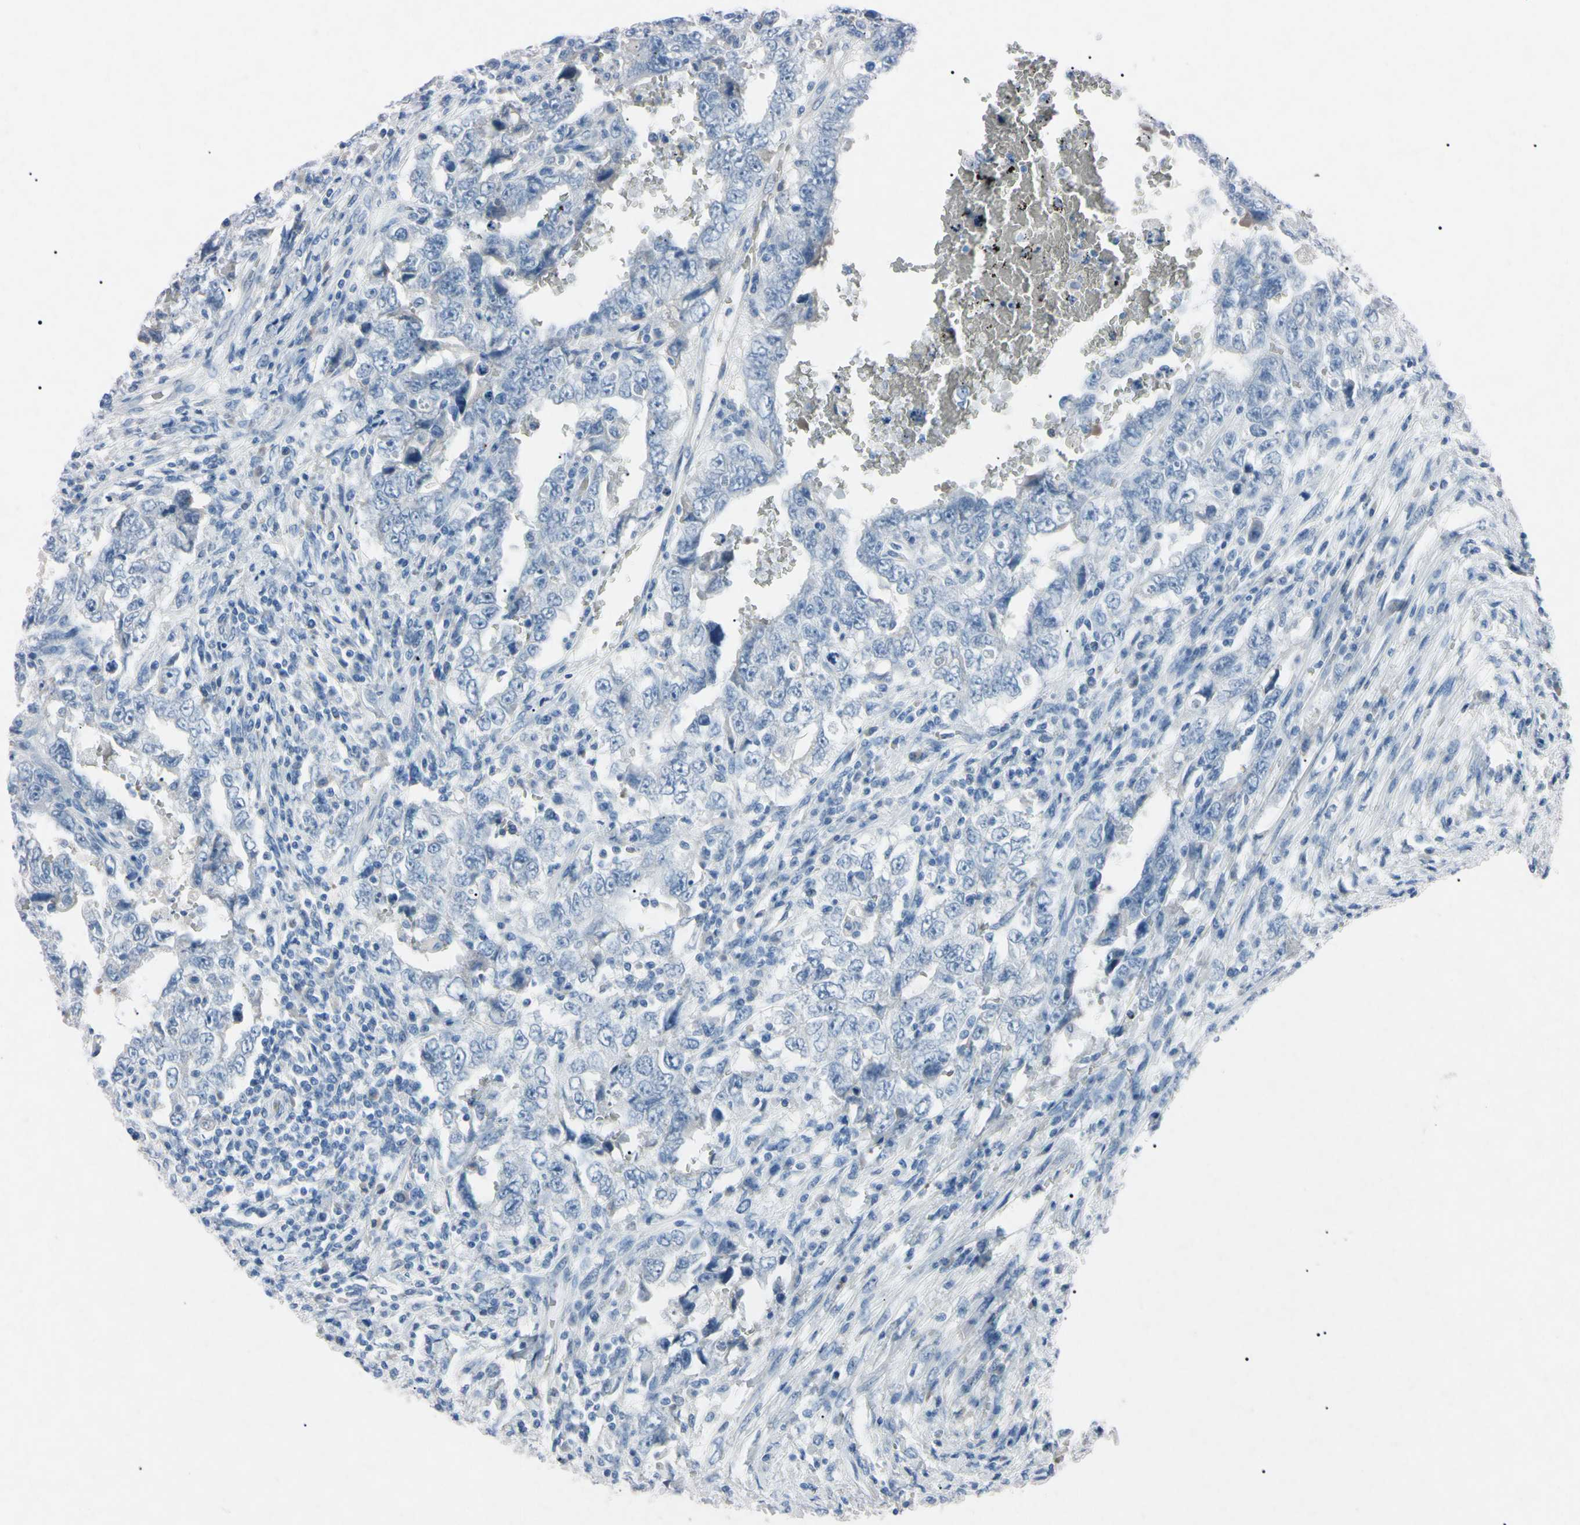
{"staining": {"intensity": "negative", "quantity": "none", "location": "none"}, "tissue": "testis cancer", "cell_type": "Tumor cells", "image_type": "cancer", "snomed": [{"axis": "morphology", "description": "Carcinoma, Embryonal, NOS"}, {"axis": "topography", "description": "Testis"}], "caption": "Histopathology image shows no significant protein expression in tumor cells of testis embryonal carcinoma.", "gene": "ELN", "patient": {"sex": "male", "age": 26}}